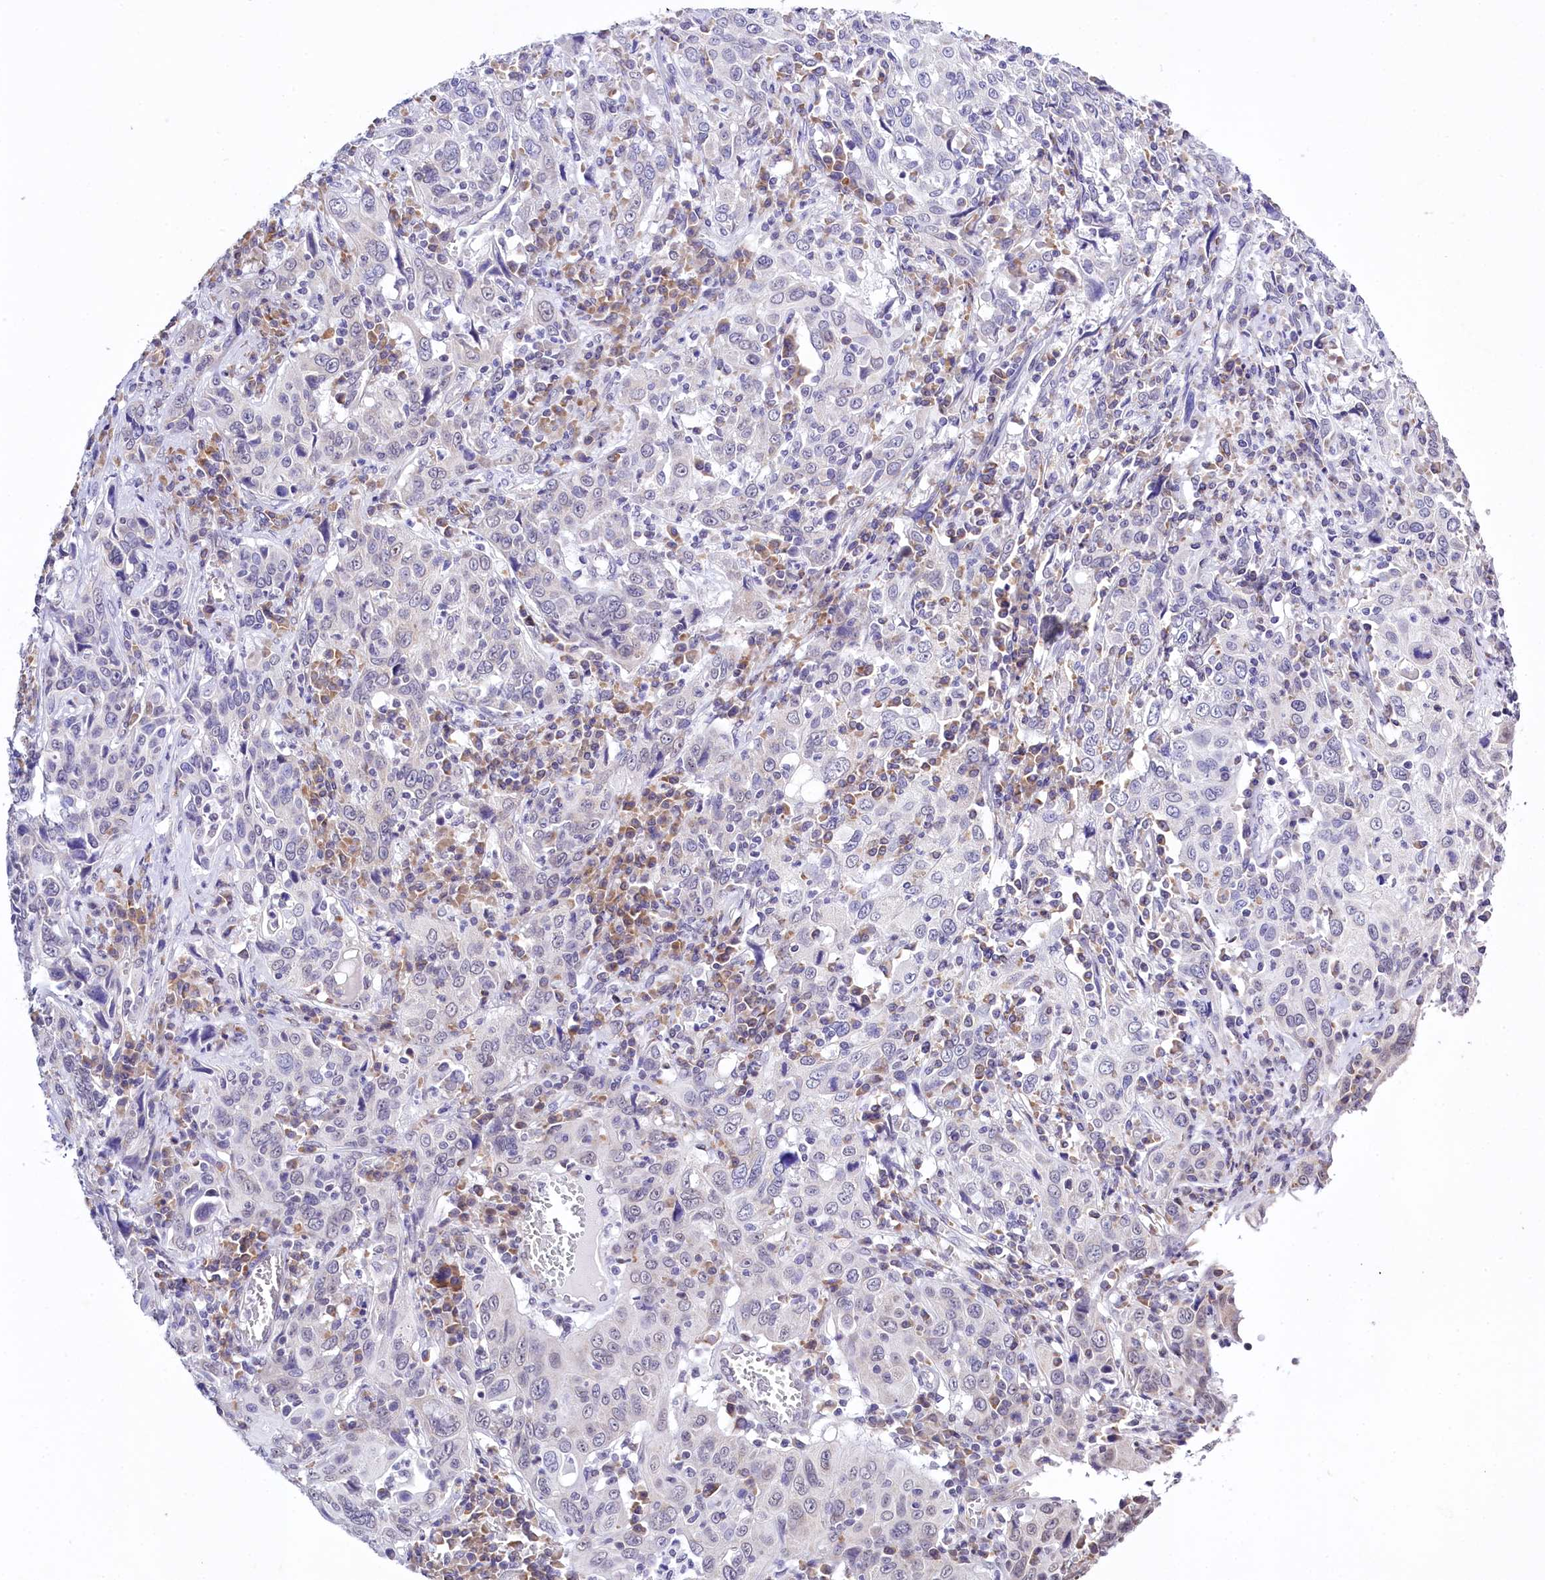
{"staining": {"intensity": "negative", "quantity": "none", "location": "none"}, "tissue": "cervical cancer", "cell_type": "Tumor cells", "image_type": "cancer", "snomed": [{"axis": "morphology", "description": "Squamous cell carcinoma, NOS"}, {"axis": "topography", "description": "Cervix"}], "caption": "Tumor cells show no significant protein expression in squamous cell carcinoma (cervical).", "gene": "SPATS2", "patient": {"sex": "female", "age": 46}}